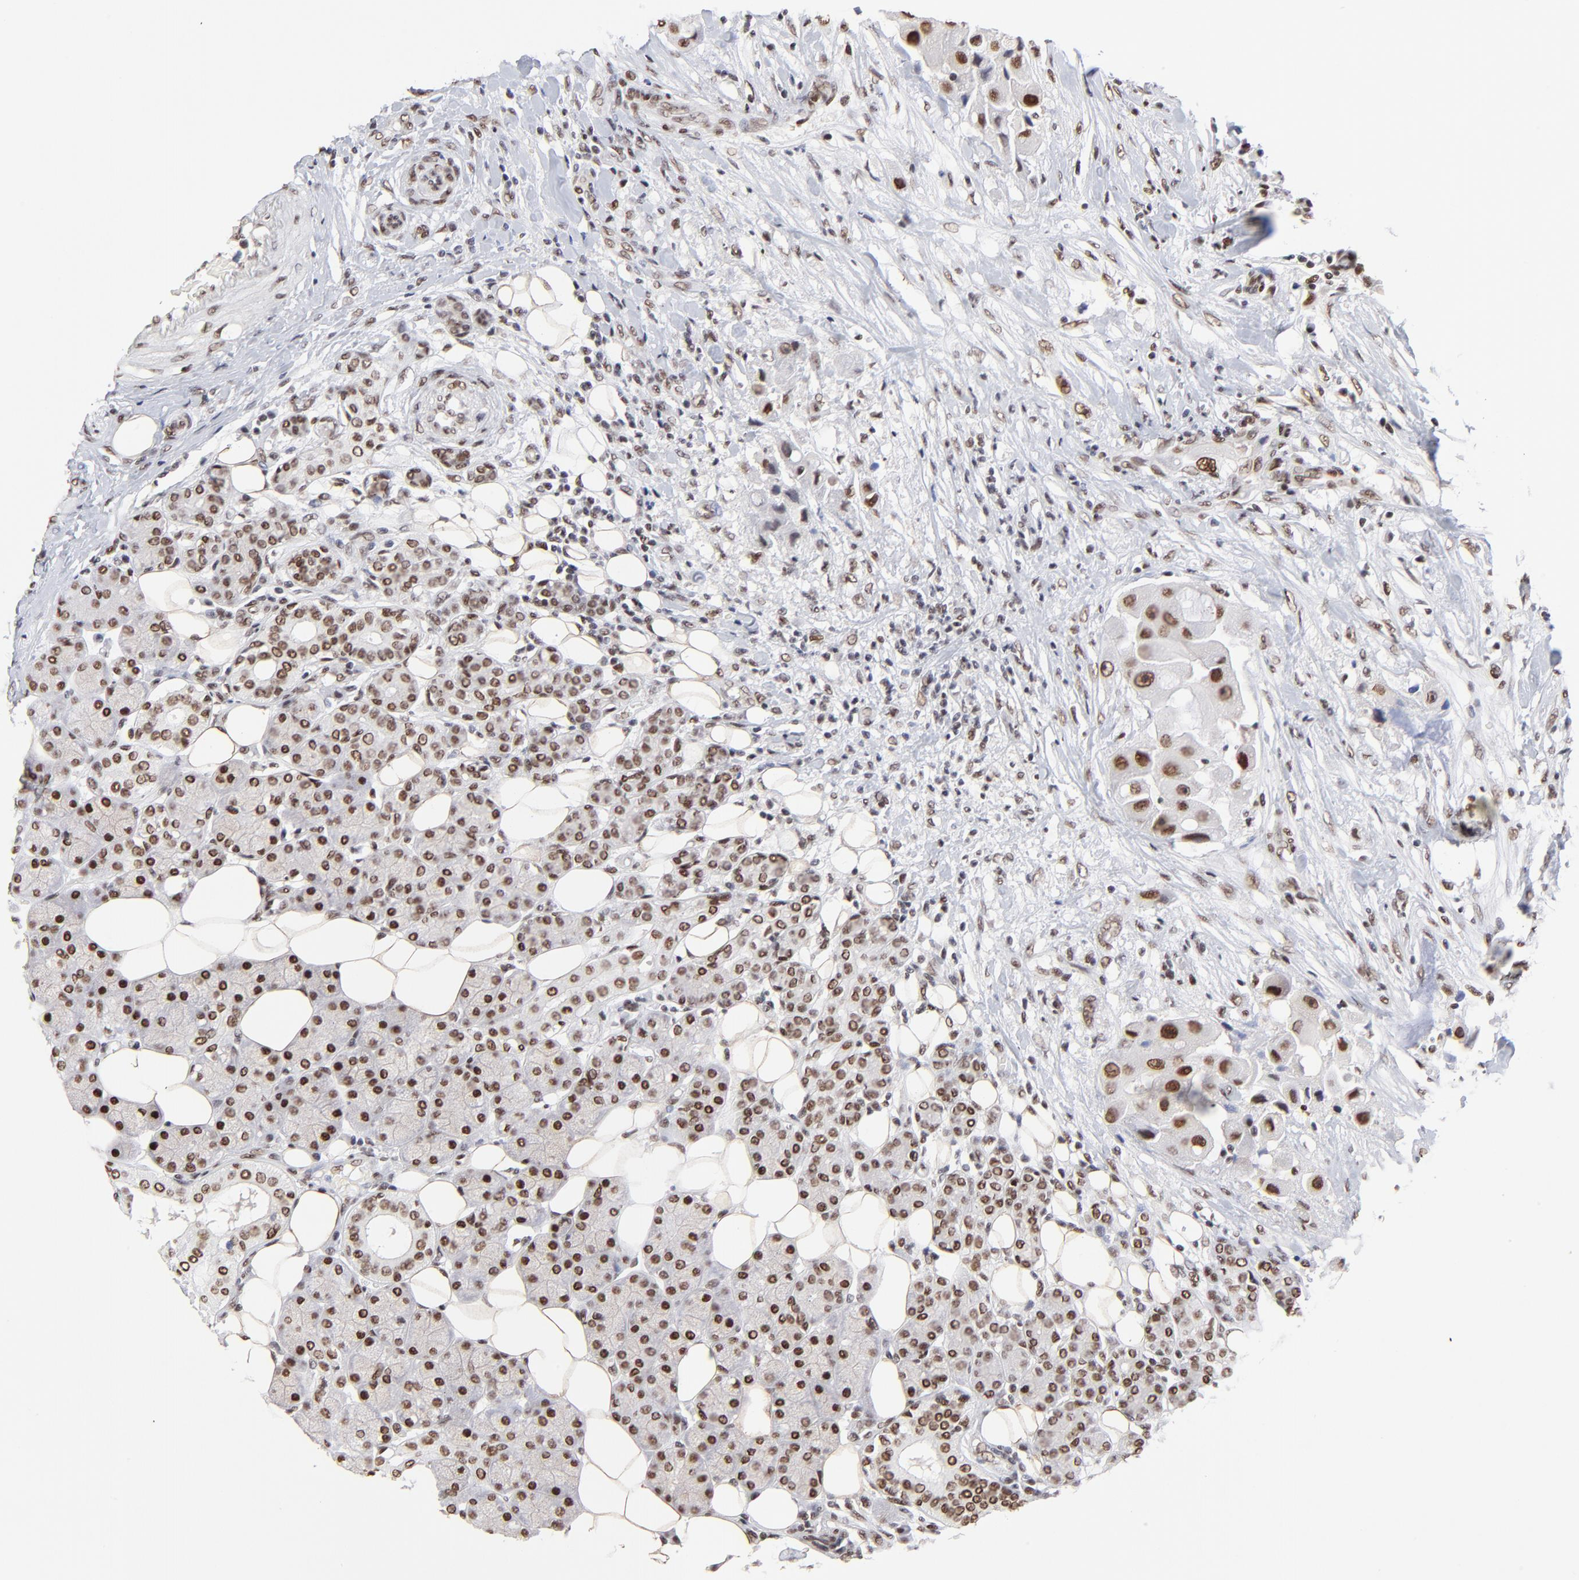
{"staining": {"intensity": "strong", "quantity": ">75%", "location": "nuclear"}, "tissue": "head and neck cancer", "cell_type": "Tumor cells", "image_type": "cancer", "snomed": [{"axis": "morphology", "description": "Normal tissue, NOS"}, {"axis": "morphology", "description": "Adenocarcinoma, NOS"}, {"axis": "topography", "description": "Salivary gland"}, {"axis": "topography", "description": "Head-Neck"}], "caption": "Protein staining of head and neck cancer (adenocarcinoma) tissue demonstrates strong nuclear expression in approximately >75% of tumor cells.", "gene": "ZMYM3", "patient": {"sex": "male", "age": 80}}